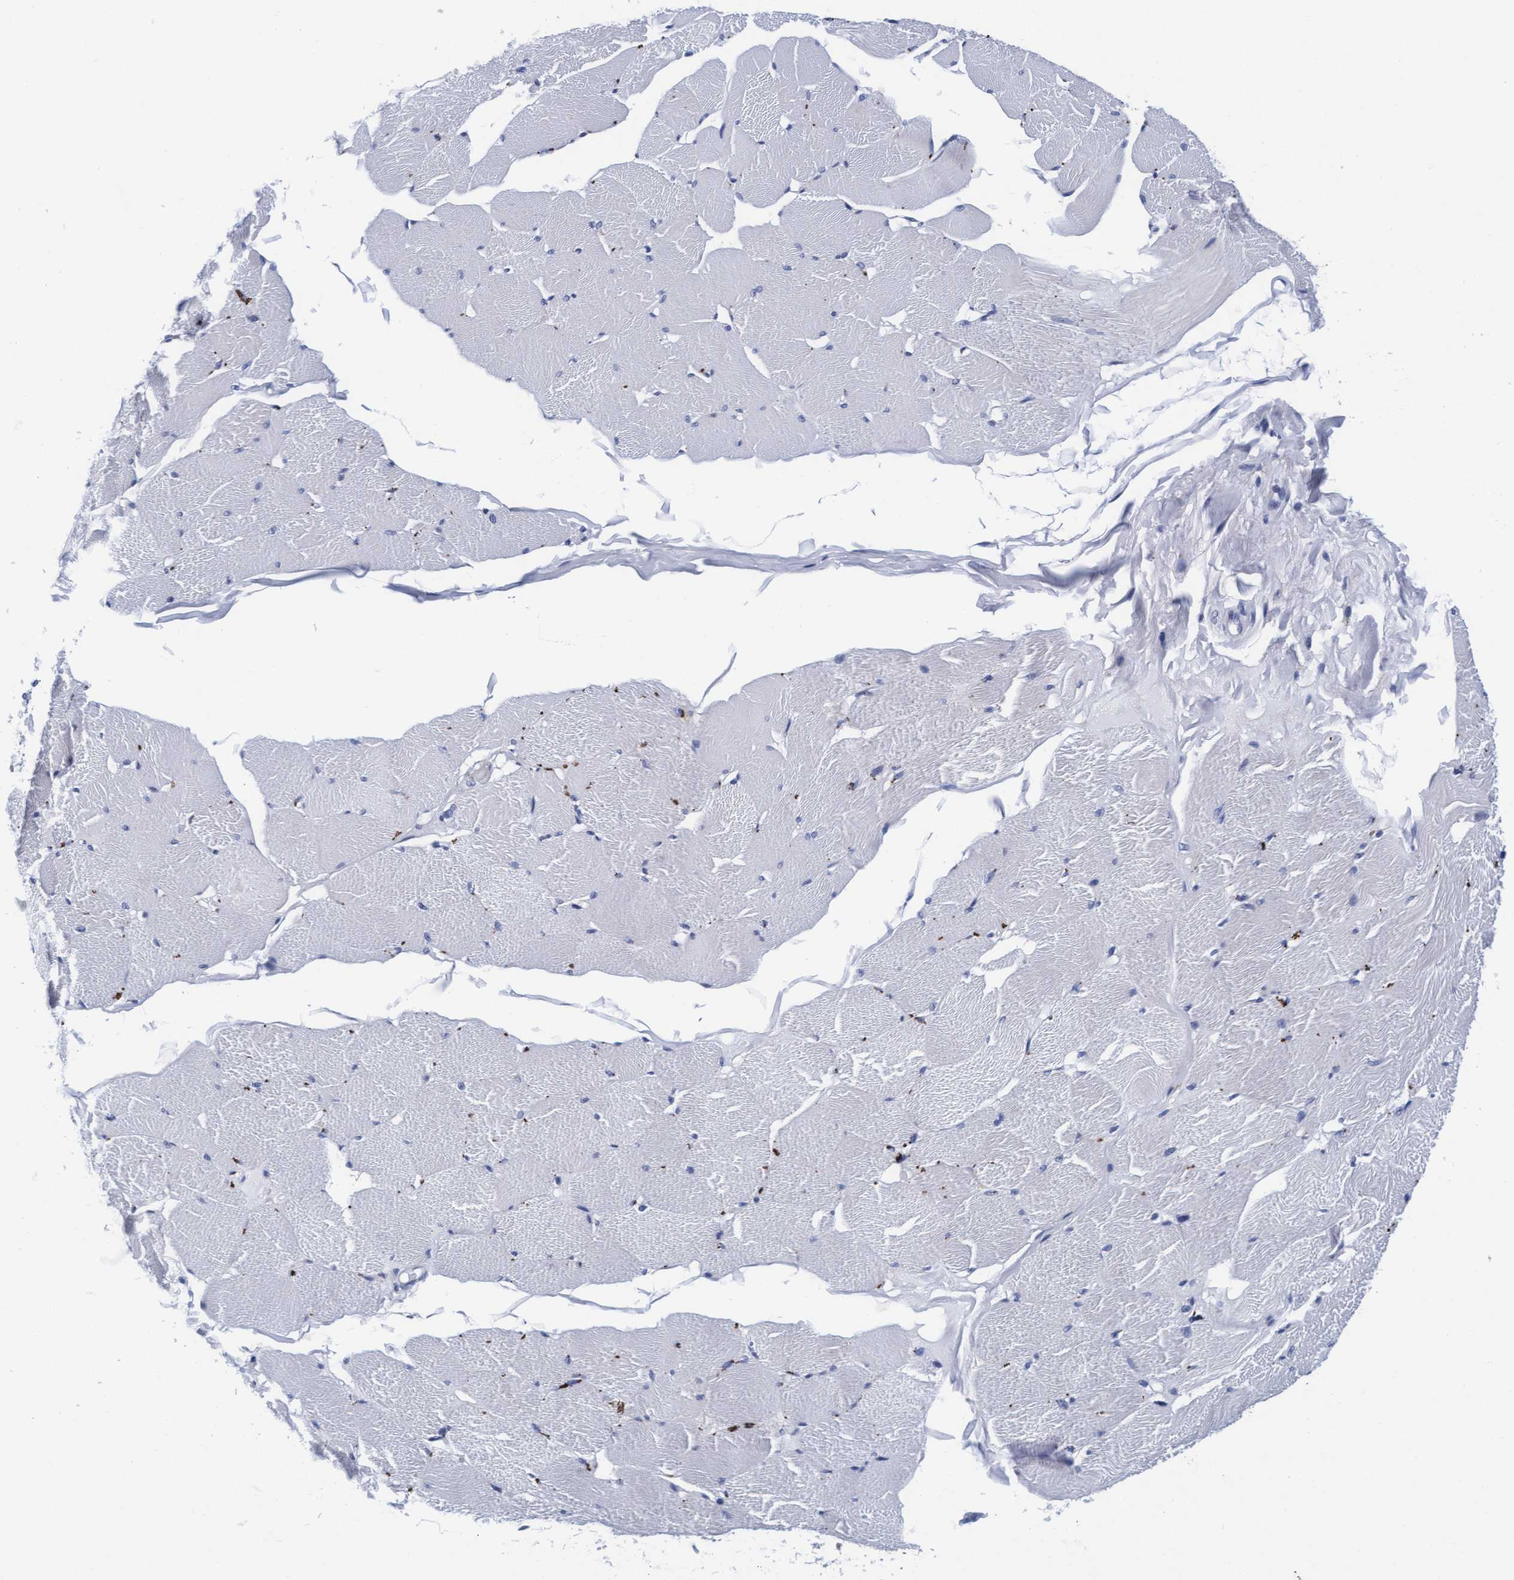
{"staining": {"intensity": "moderate", "quantity": "<25%", "location": "cytoplasmic/membranous"}, "tissue": "skeletal muscle", "cell_type": "Myocytes", "image_type": "normal", "snomed": [{"axis": "morphology", "description": "Normal tissue, NOS"}, {"axis": "topography", "description": "Skin"}, {"axis": "topography", "description": "Skeletal muscle"}], "caption": "About <25% of myocytes in normal skeletal muscle show moderate cytoplasmic/membranous protein staining as visualized by brown immunohistochemical staining.", "gene": "ARSG", "patient": {"sex": "male", "age": 83}}